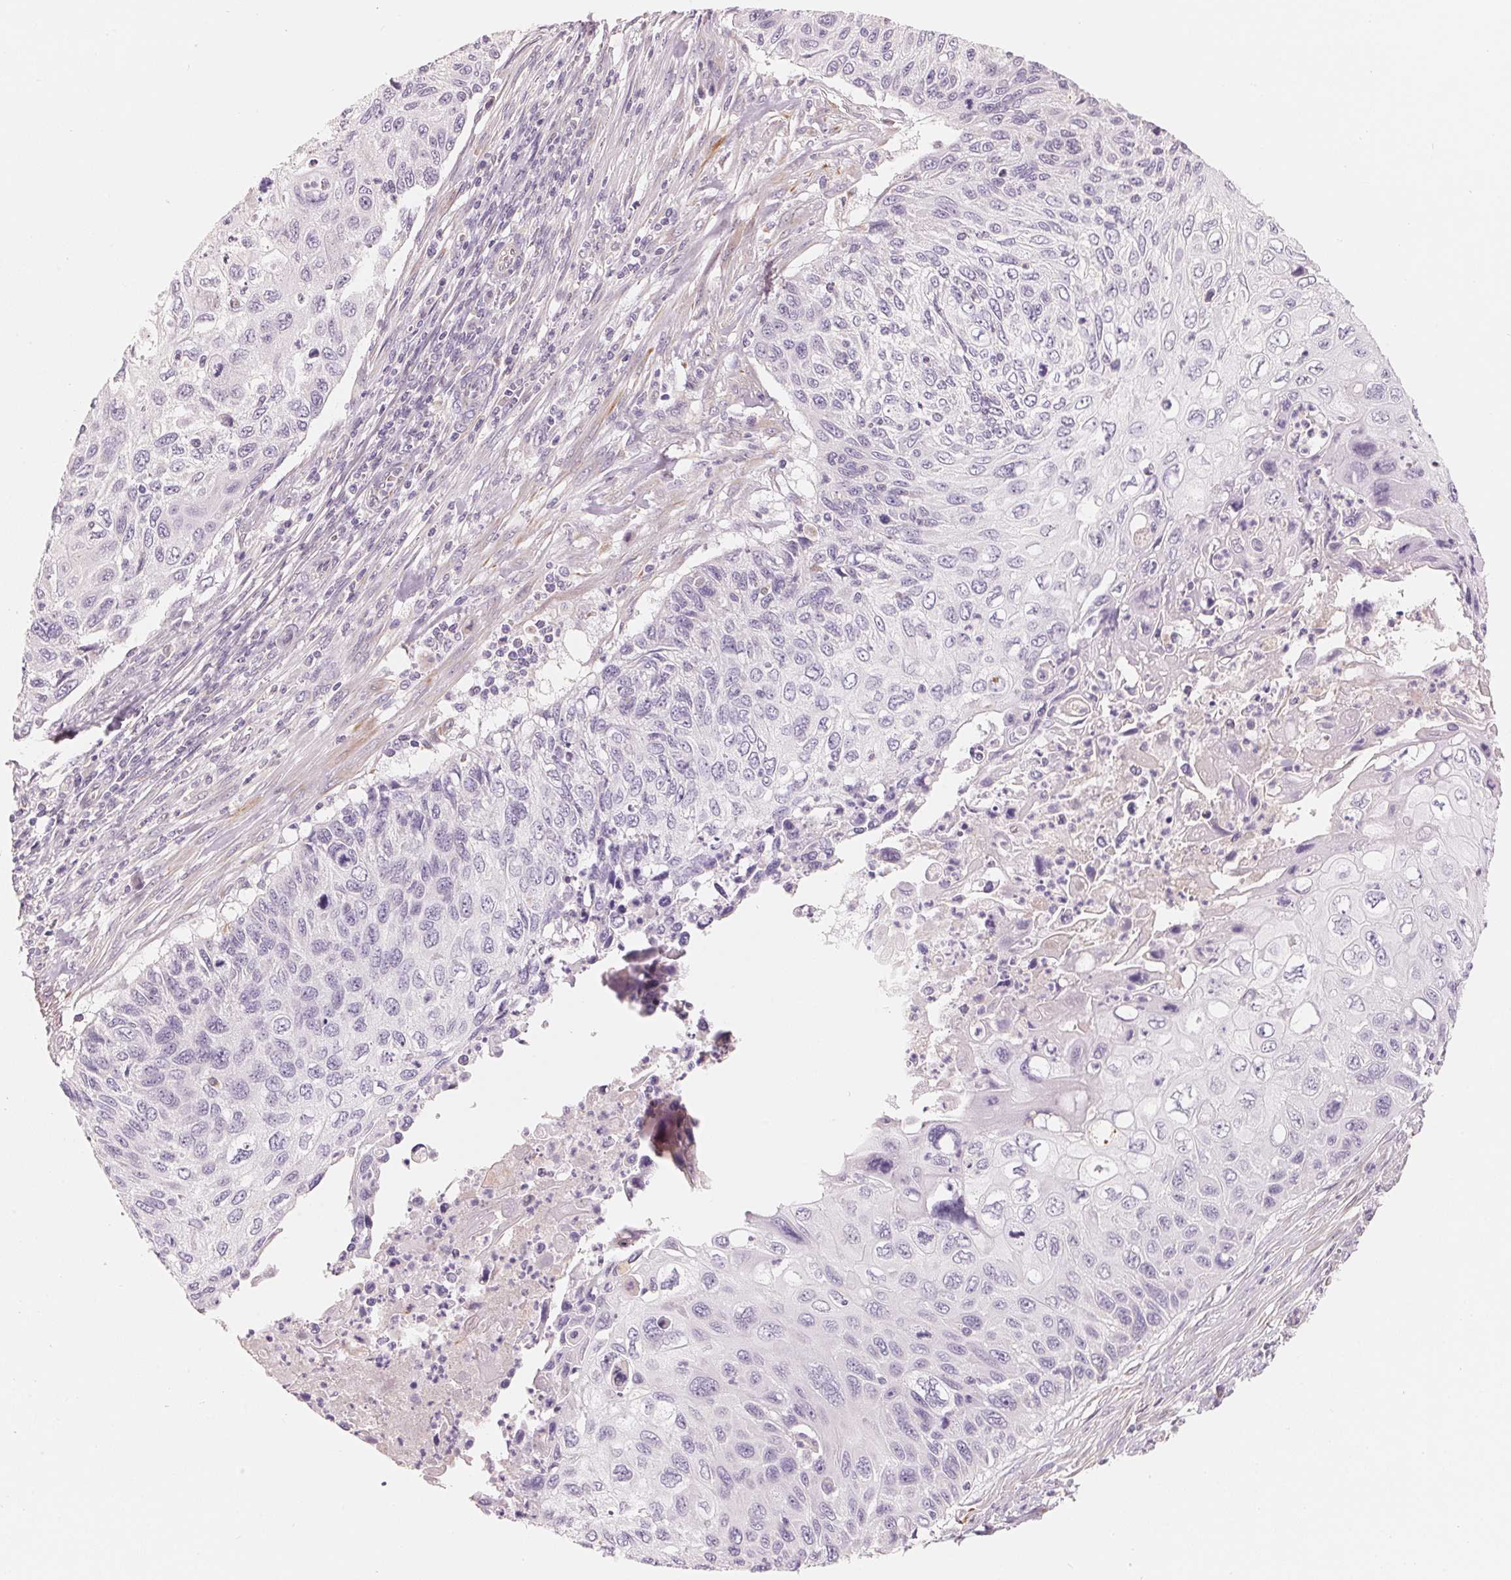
{"staining": {"intensity": "negative", "quantity": "none", "location": "none"}, "tissue": "cervical cancer", "cell_type": "Tumor cells", "image_type": "cancer", "snomed": [{"axis": "morphology", "description": "Squamous cell carcinoma, NOS"}, {"axis": "topography", "description": "Cervix"}], "caption": "There is no significant positivity in tumor cells of cervical cancer.", "gene": "CFHR2", "patient": {"sex": "female", "age": 70}}